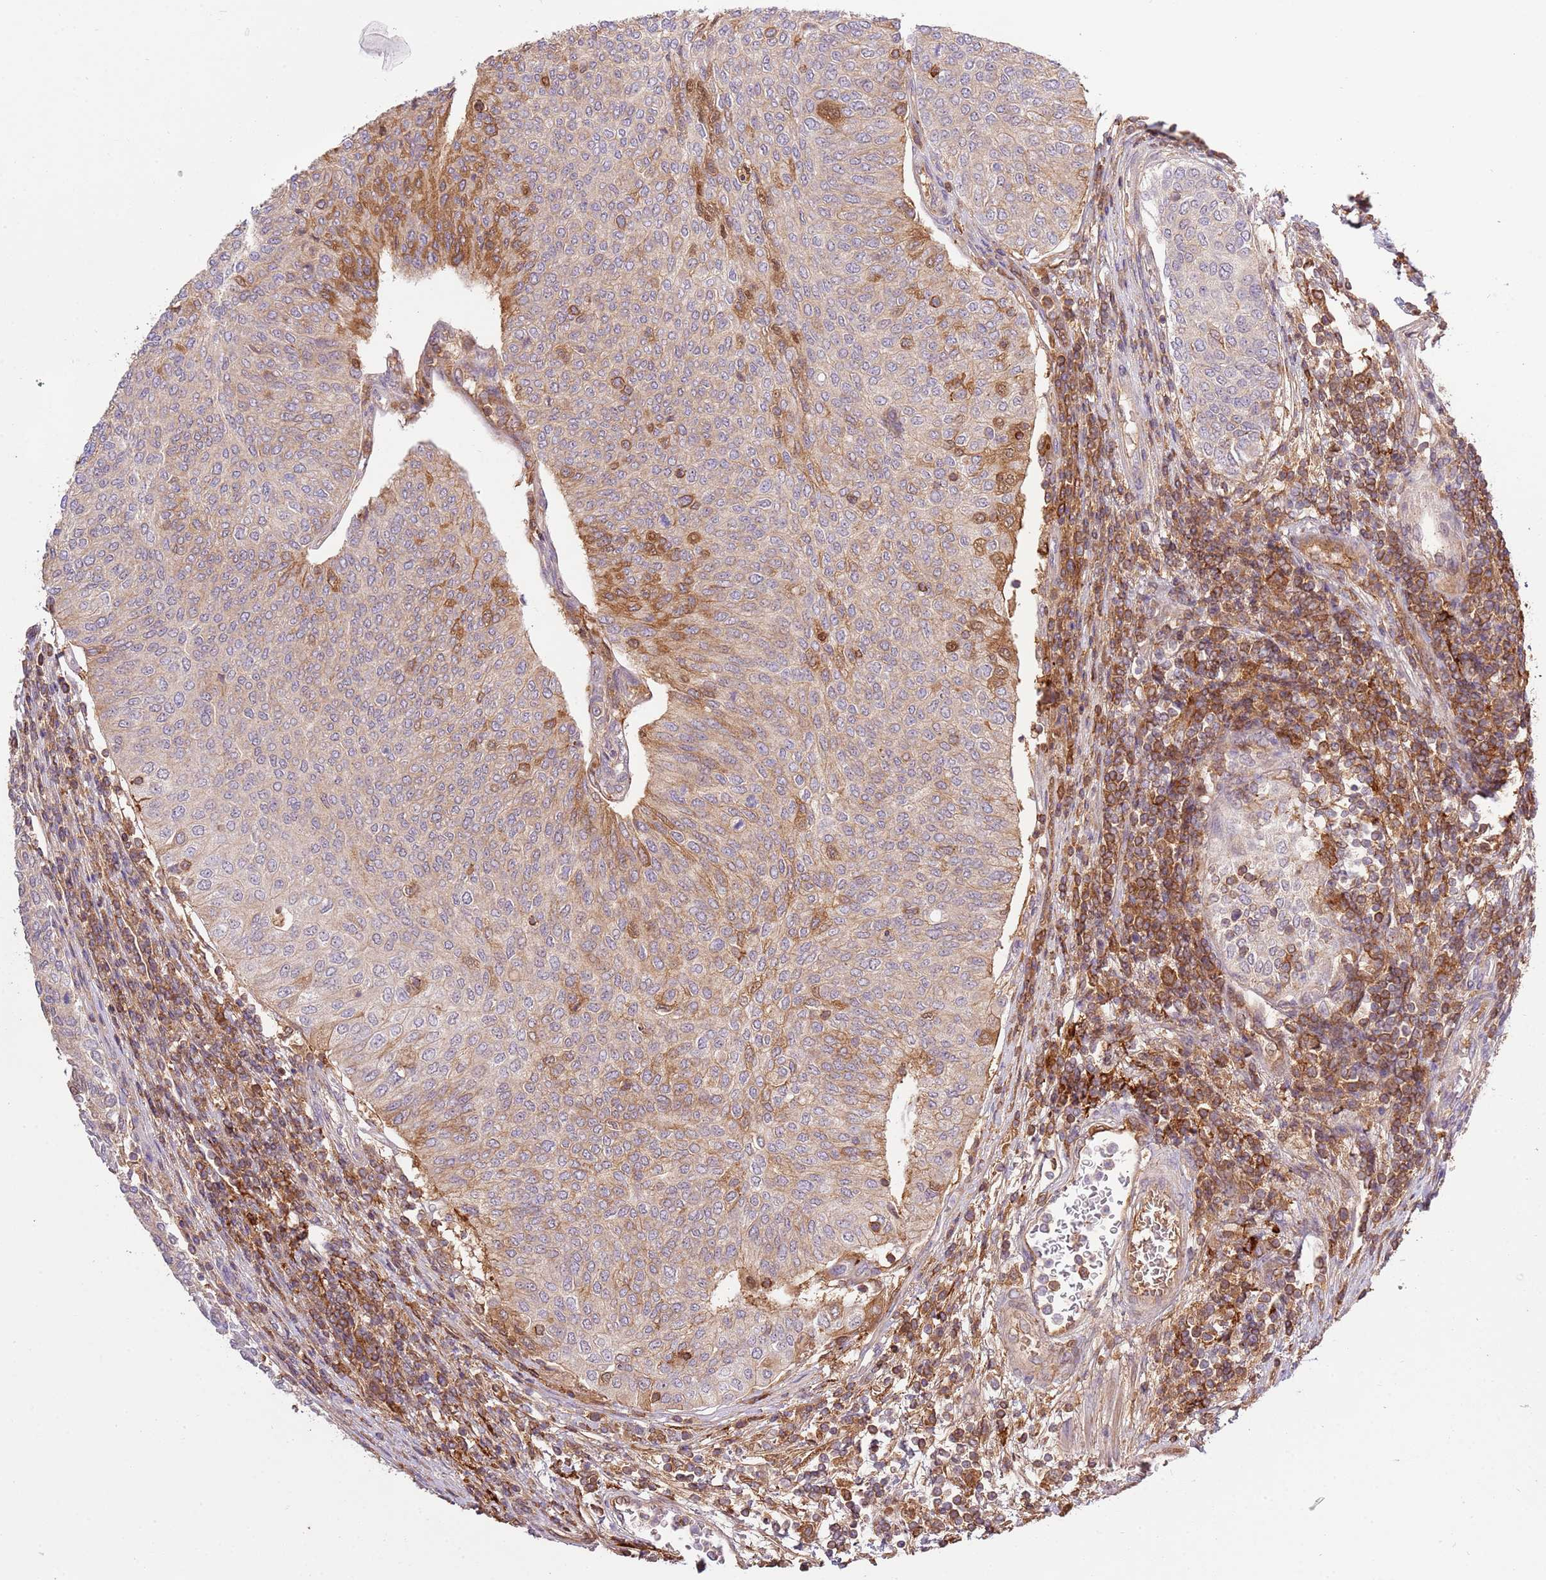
{"staining": {"intensity": "weak", "quantity": "25%-75%", "location": "cytoplasmic/membranous"}, "tissue": "urothelial cancer", "cell_type": "Tumor cells", "image_type": "cancer", "snomed": [{"axis": "morphology", "description": "Urothelial carcinoma, High grade"}, {"axis": "topography", "description": "Urinary bladder"}], "caption": "Protein analysis of urothelial cancer tissue displays weak cytoplasmic/membranous positivity in approximately 25%-75% of tumor cells.", "gene": "ZNF624", "patient": {"sex": "female", "age": 79}}